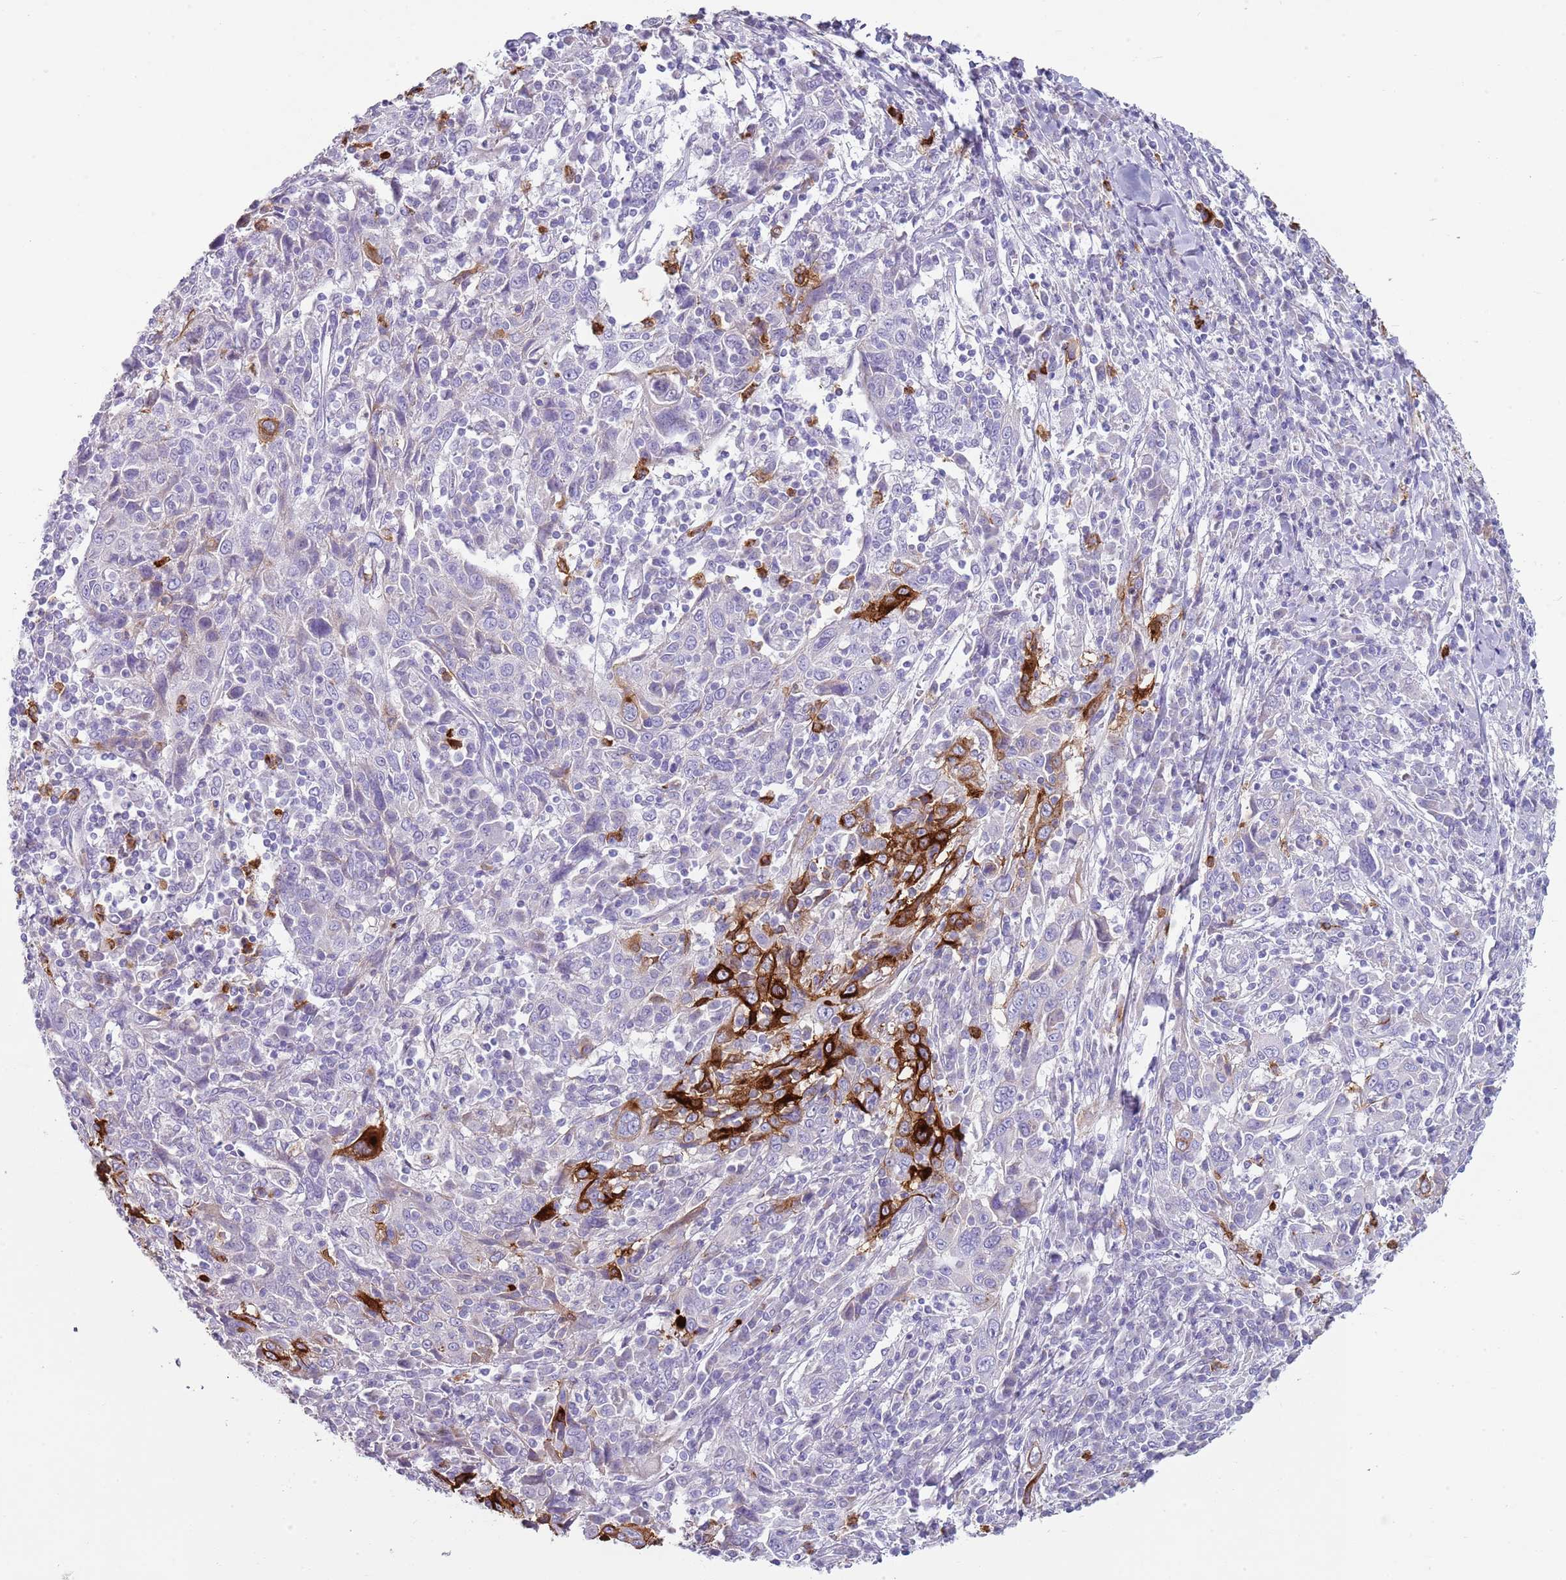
{"staining": {"intensity": "strong", "quantity": "<25%", "location": "cytoplasmic/membranous"}, "tissue": "cervical cancer", "cell_type": "Tumor cells", "image_type": "cancer", "snomed": [{"axis": "morphology", "description": "Squamous cell carcinoma, NOS"}, {"axis": "topography", "description": "Cervix"}], "caption": "A brown stain labels strong cytoplasmic/membranous staining of a protein in cervical squamous cell carcinoma tumor cells.", "gene": "CD177", "patient": {"sex": "female", "age": 46}}